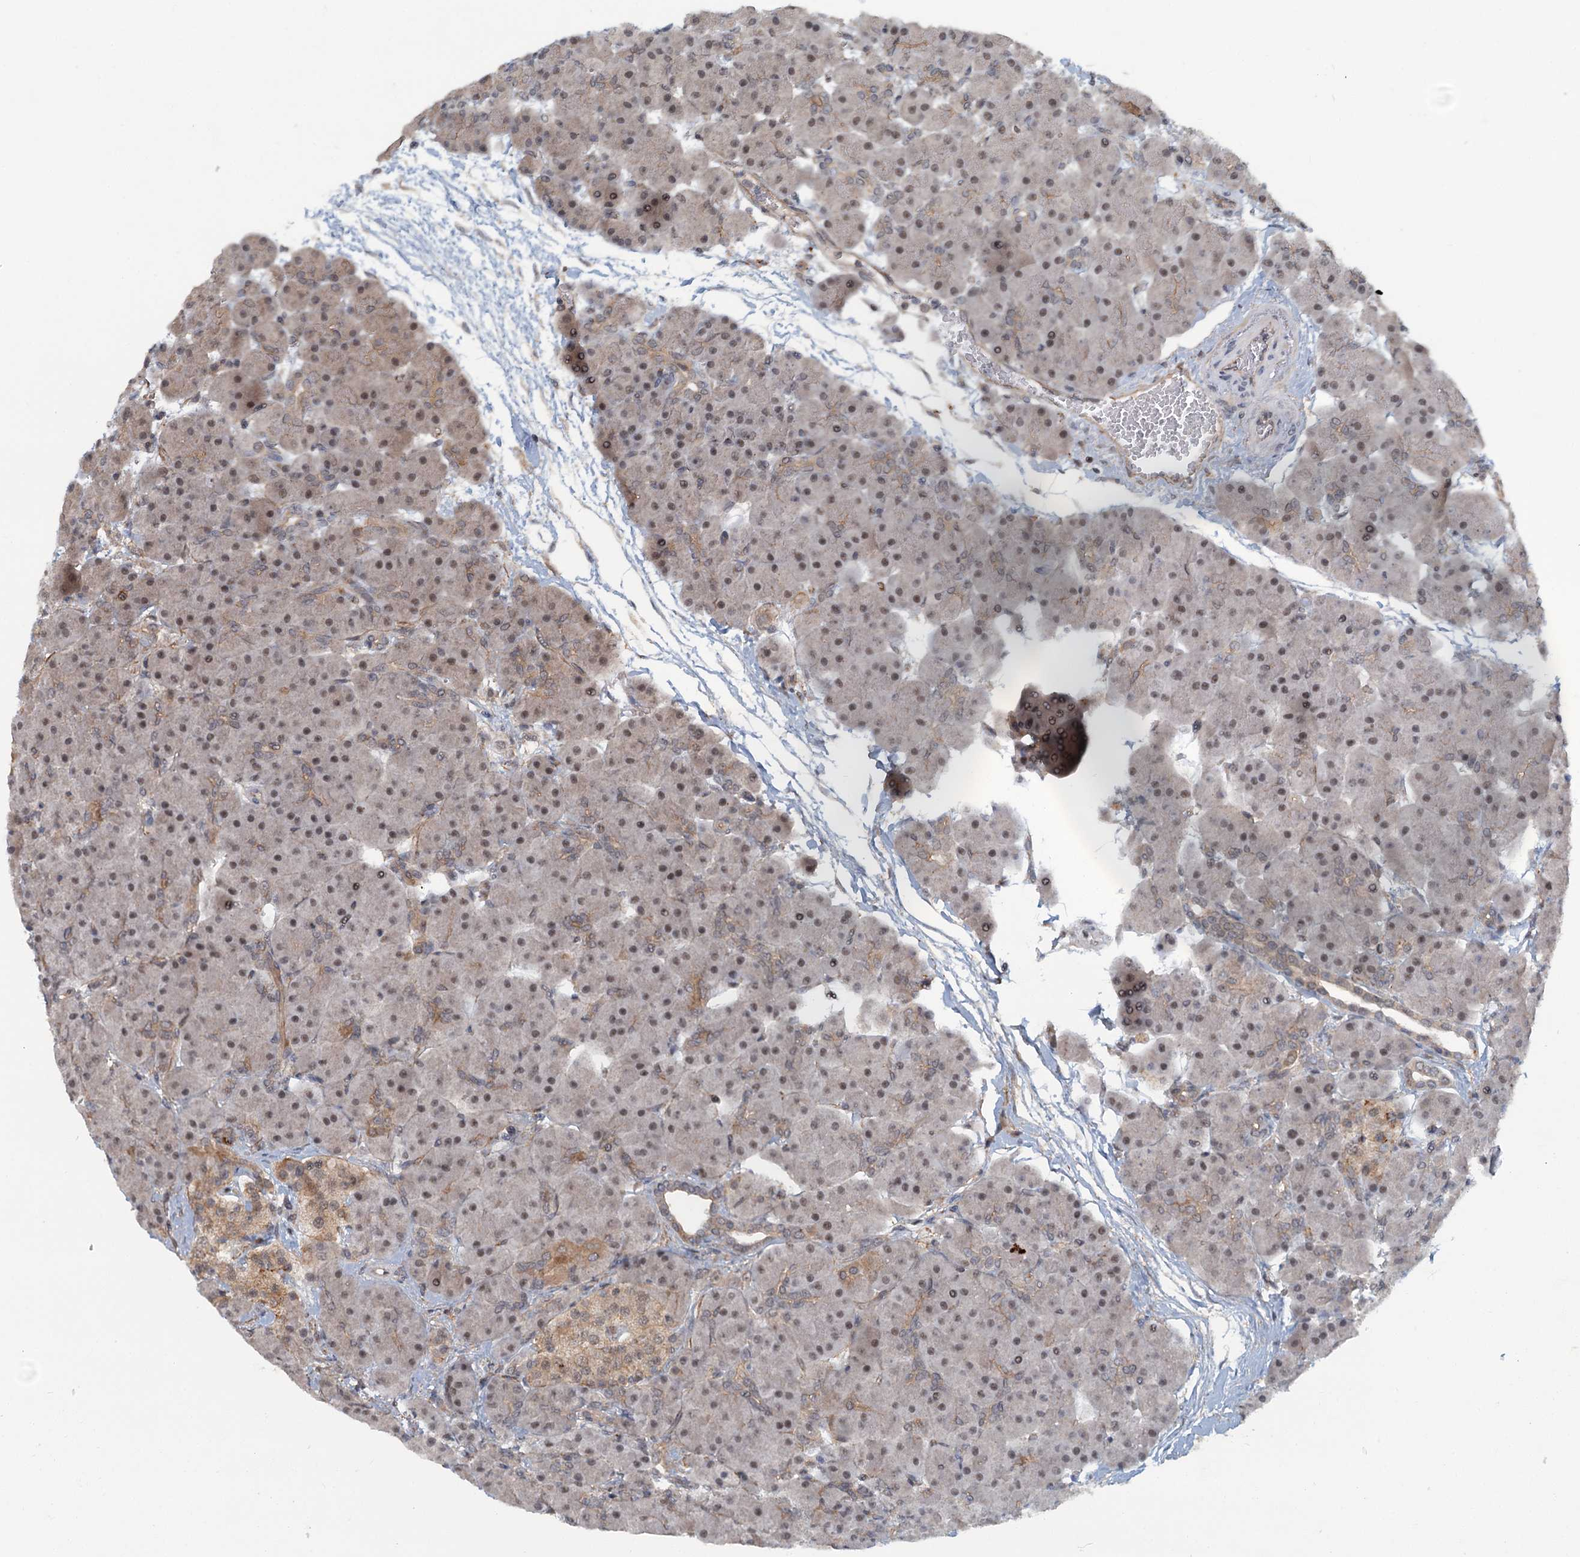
{"staining": {"intensity": "moderate", "quantity": ">75%", "location": "cytoplasmic/membranous,nuclear"}, "tissue": "pancreas", "cell_type": "Exocrine glandular cells", "image_type": "normal", "snomed": [{"axis": "morphology", "description": "Normal tissue, NOS"}, {"axis": "topography", "description": "Pancreas"}], "caption": "Protein analysis of benign pancreas shows moderate cytoplasmic/membranous,nuclear positivity in approximately >75% of exocrine glandular cells. The protein of interest is shown in brown color, while the nuclei are stained blue.", "gene": "TAS2R42", "patient": {"sex": "male", "age": 66}}